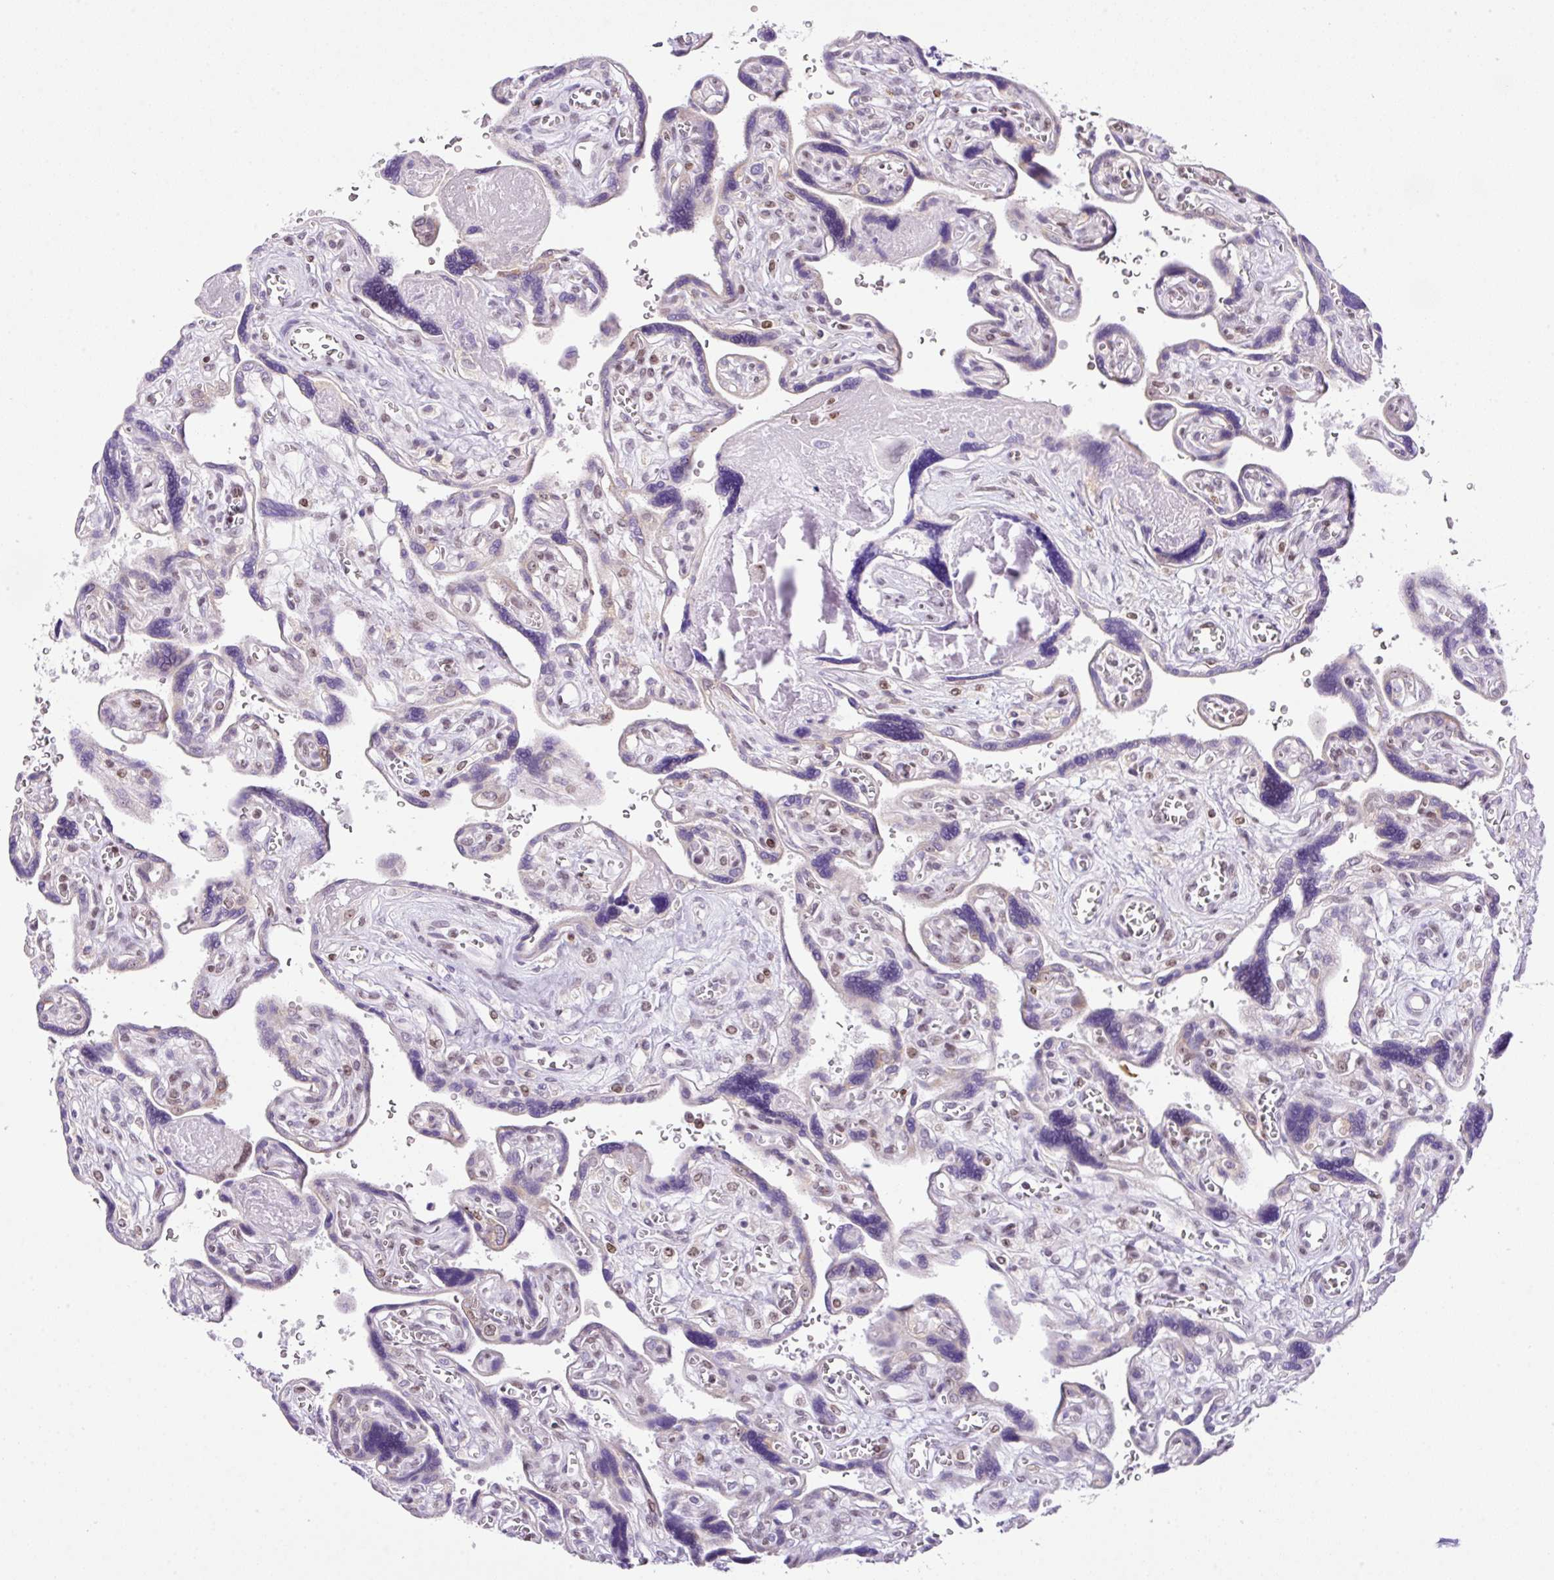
{"staining": {"intensity": "negative", "quantity": "none", "location": "none"}, "tissue": "placenta", "cell_type": "Trophoblastic cells", "image_type": "normal", "snomed": [{"axis": "morphology", "description": "Normal tissue, NOS"}, {"axis": "topography", "description": "Placenta"}], "caption": "Immunohistochemical staining of benign human placenta shows no significant staining in trophoblastic cells. (Brightfield microscopy of DAB IHC at high magnification).", "gene": "CCDC137", "patient": {"sex": "female", "age": 39}}